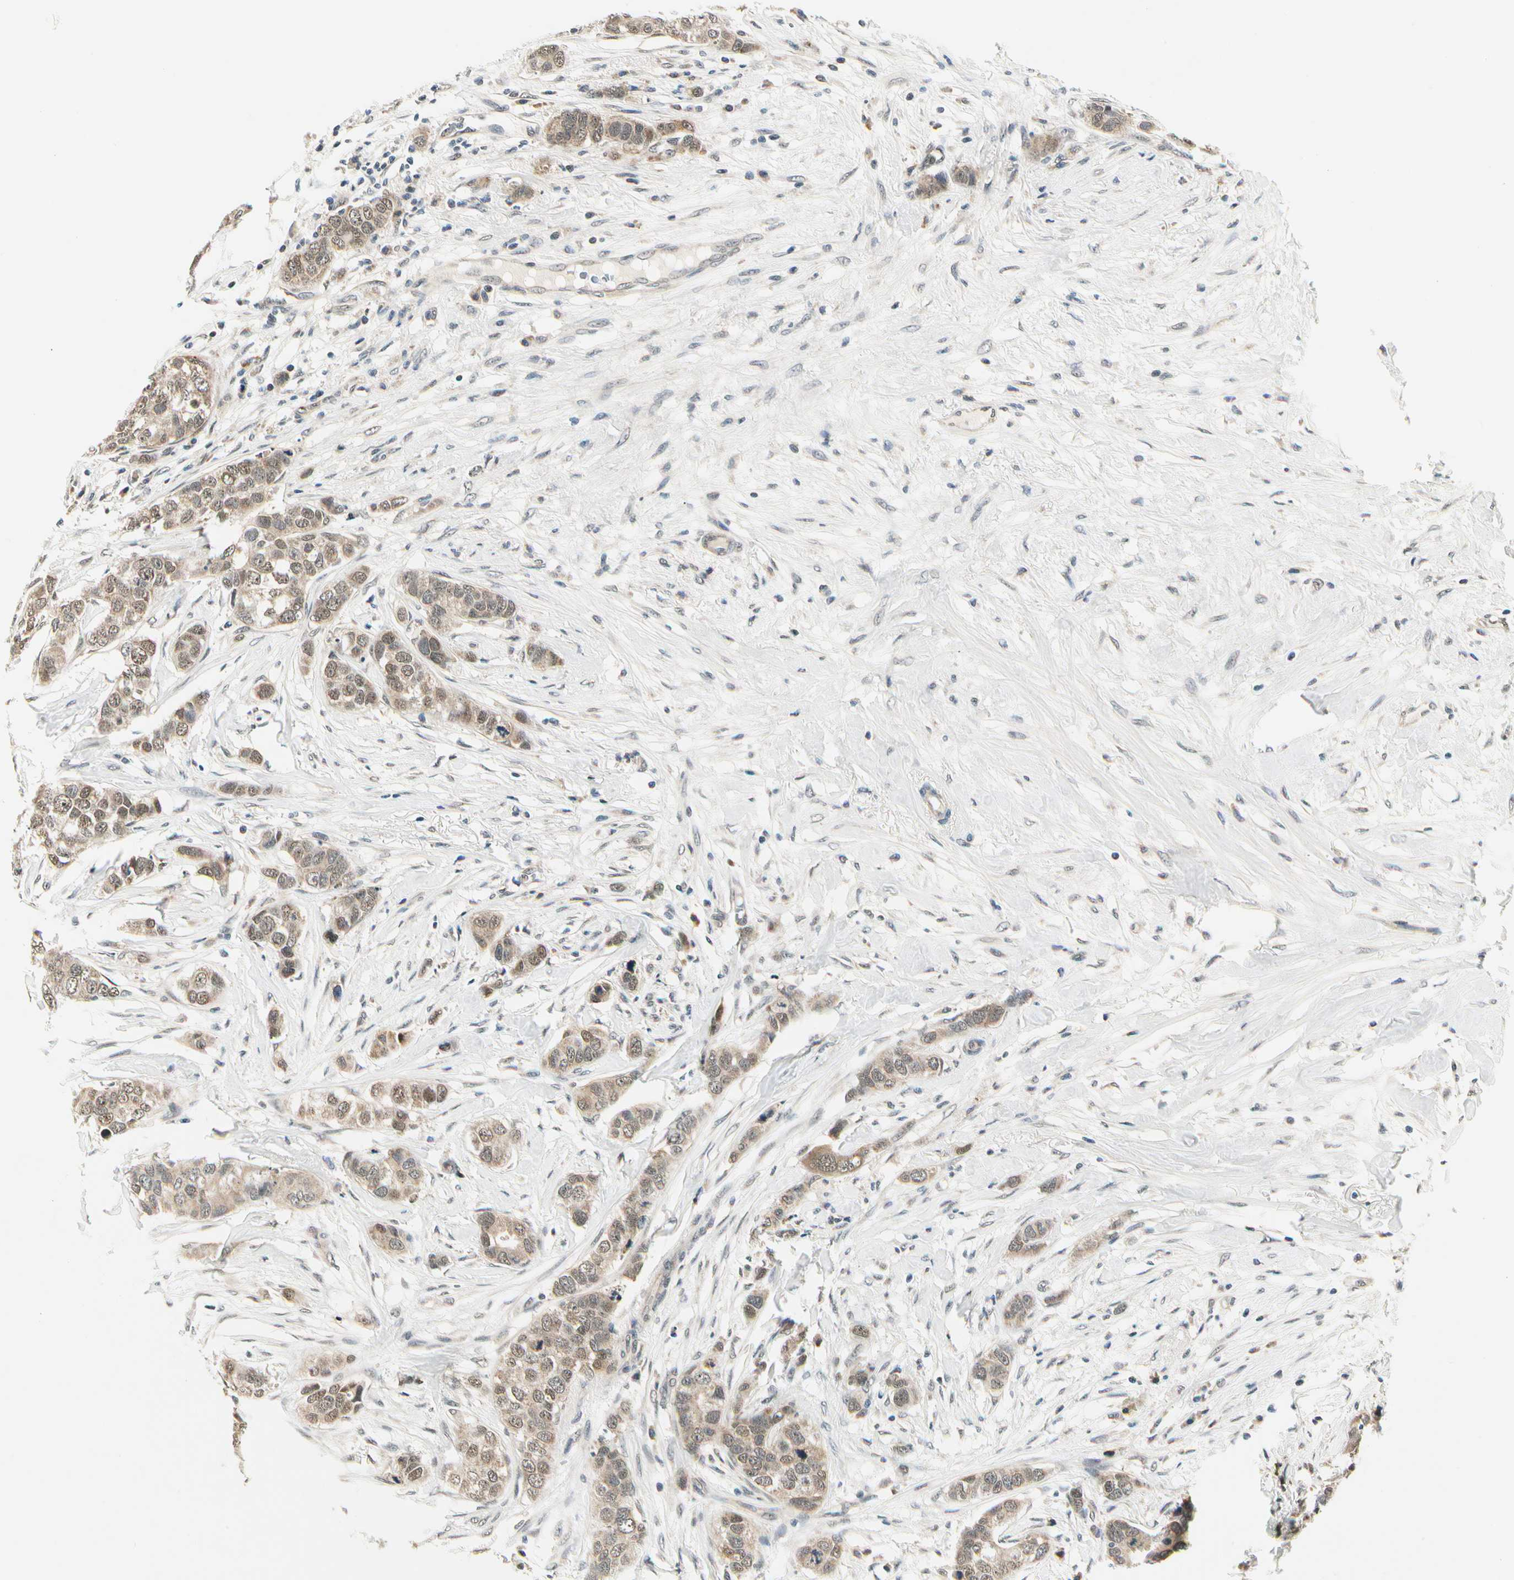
{"staining": {"intensity": "moderate", "quantity": ">75%", "location": "cytoplasmic/membranous"}, "tissue": "breast cancer", "cell_type": "Tumor cells", "image_type": "cancer", "snomed": [{"axis": "morphology", "description": "Duct carcinoma"}, {"axis": "topography", "description": "Breast"}], "caption": "This is a histology image of immunohistochemistry staining of breast cancer, which shows moderate expression in the cytoplasmic/membranous of tumor cells.", "gene": "PDK2", "patient": {"sex": "female", "age": 50}}